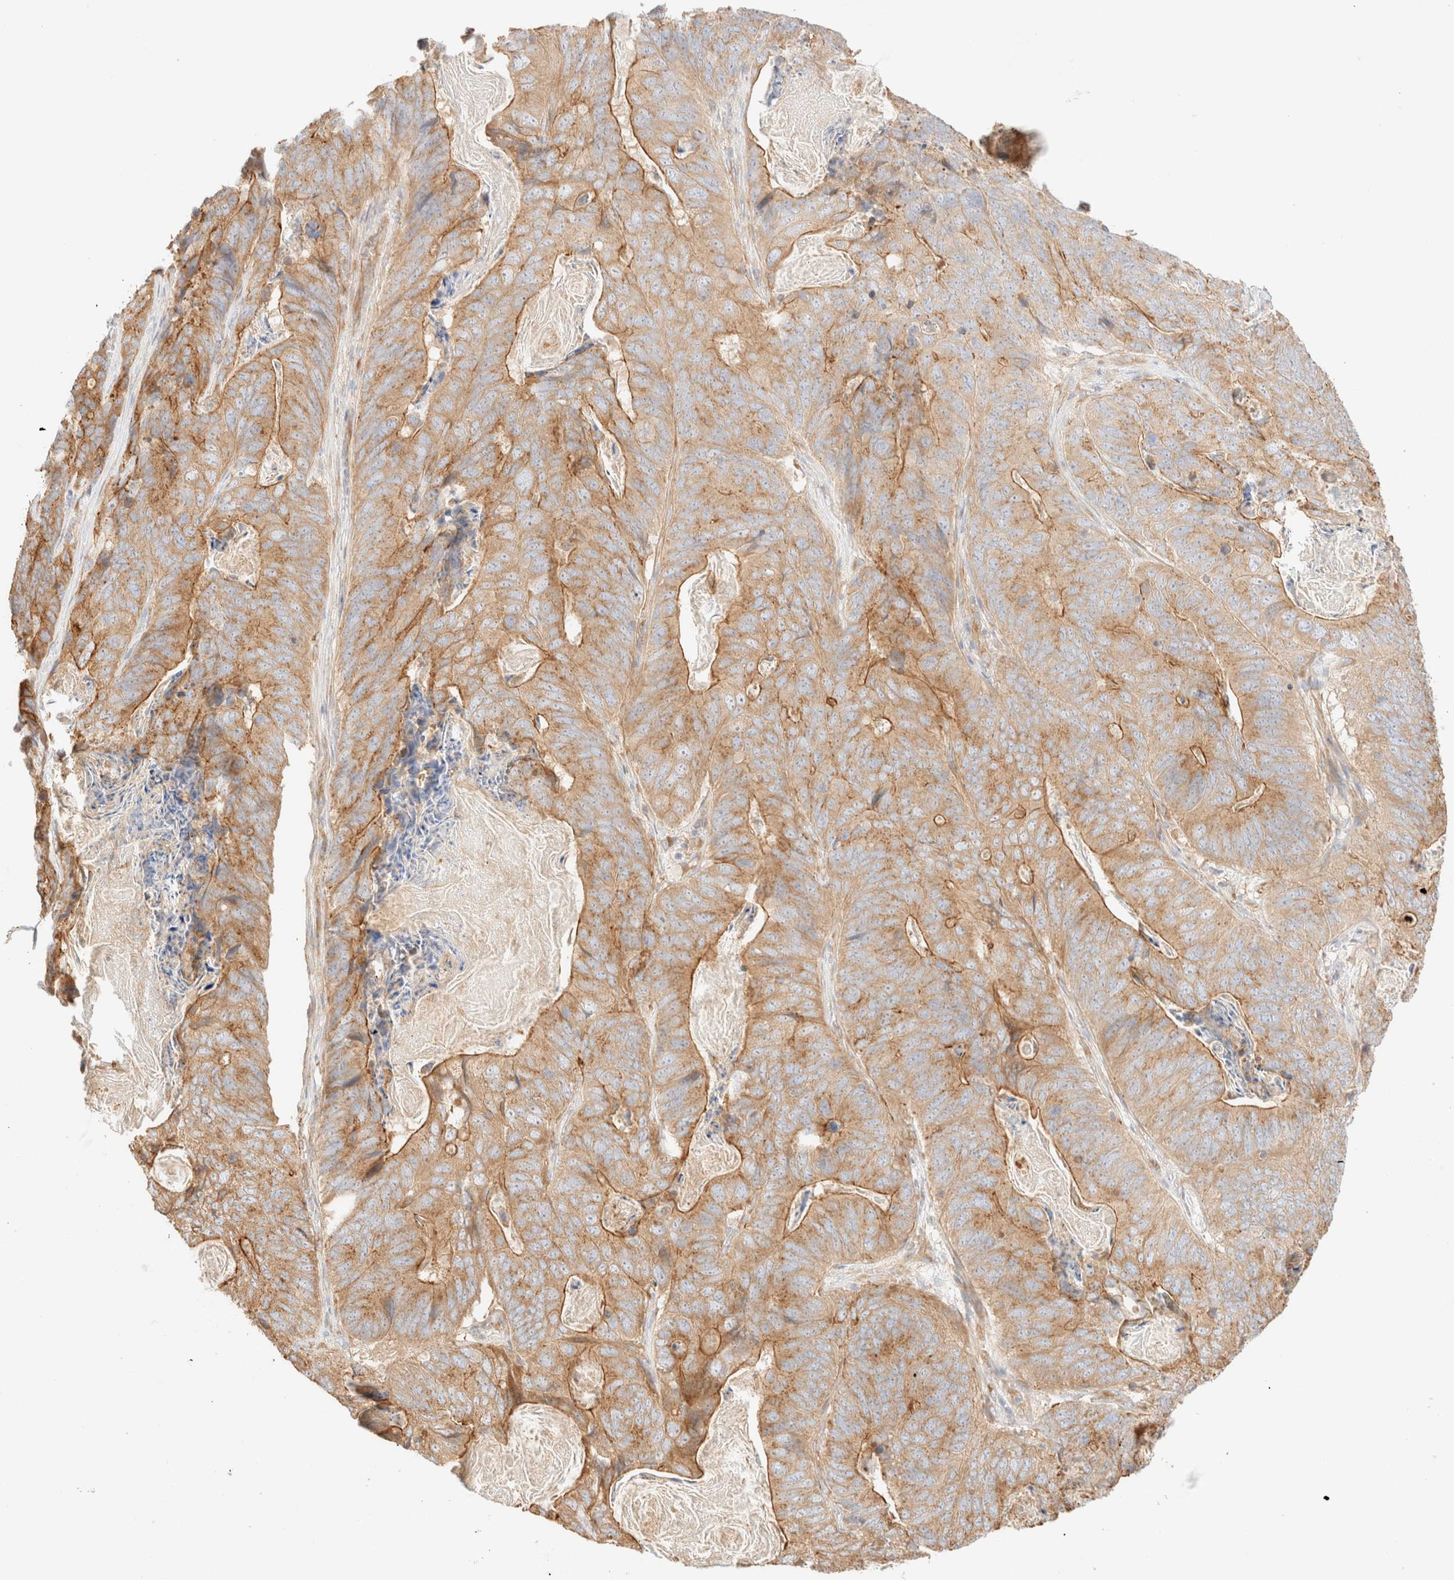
{"staining": {"intensity": "moderate", "quantity": ">75%", "location": "cytoplasmic/membranous"}, "tissue": "stomach cancer", "cell_type": "Tumor cells", "image_type": "cancer", "snomed": [{"axis": "morphology", "description": "Normal tissue, NOS"}, {"axis": "morphology", "description": "Adenocarcinoma, NOS"}, {"axis": "topography", "description": "Stomach"}], "caption": "Moderate cytoplasmic/membranous expression is seen in about >75% of tumor cells in stomach cancer (adenocarcinoma).", "gene": "MYO10", "patient": {"sex": "female", "age": 89}}